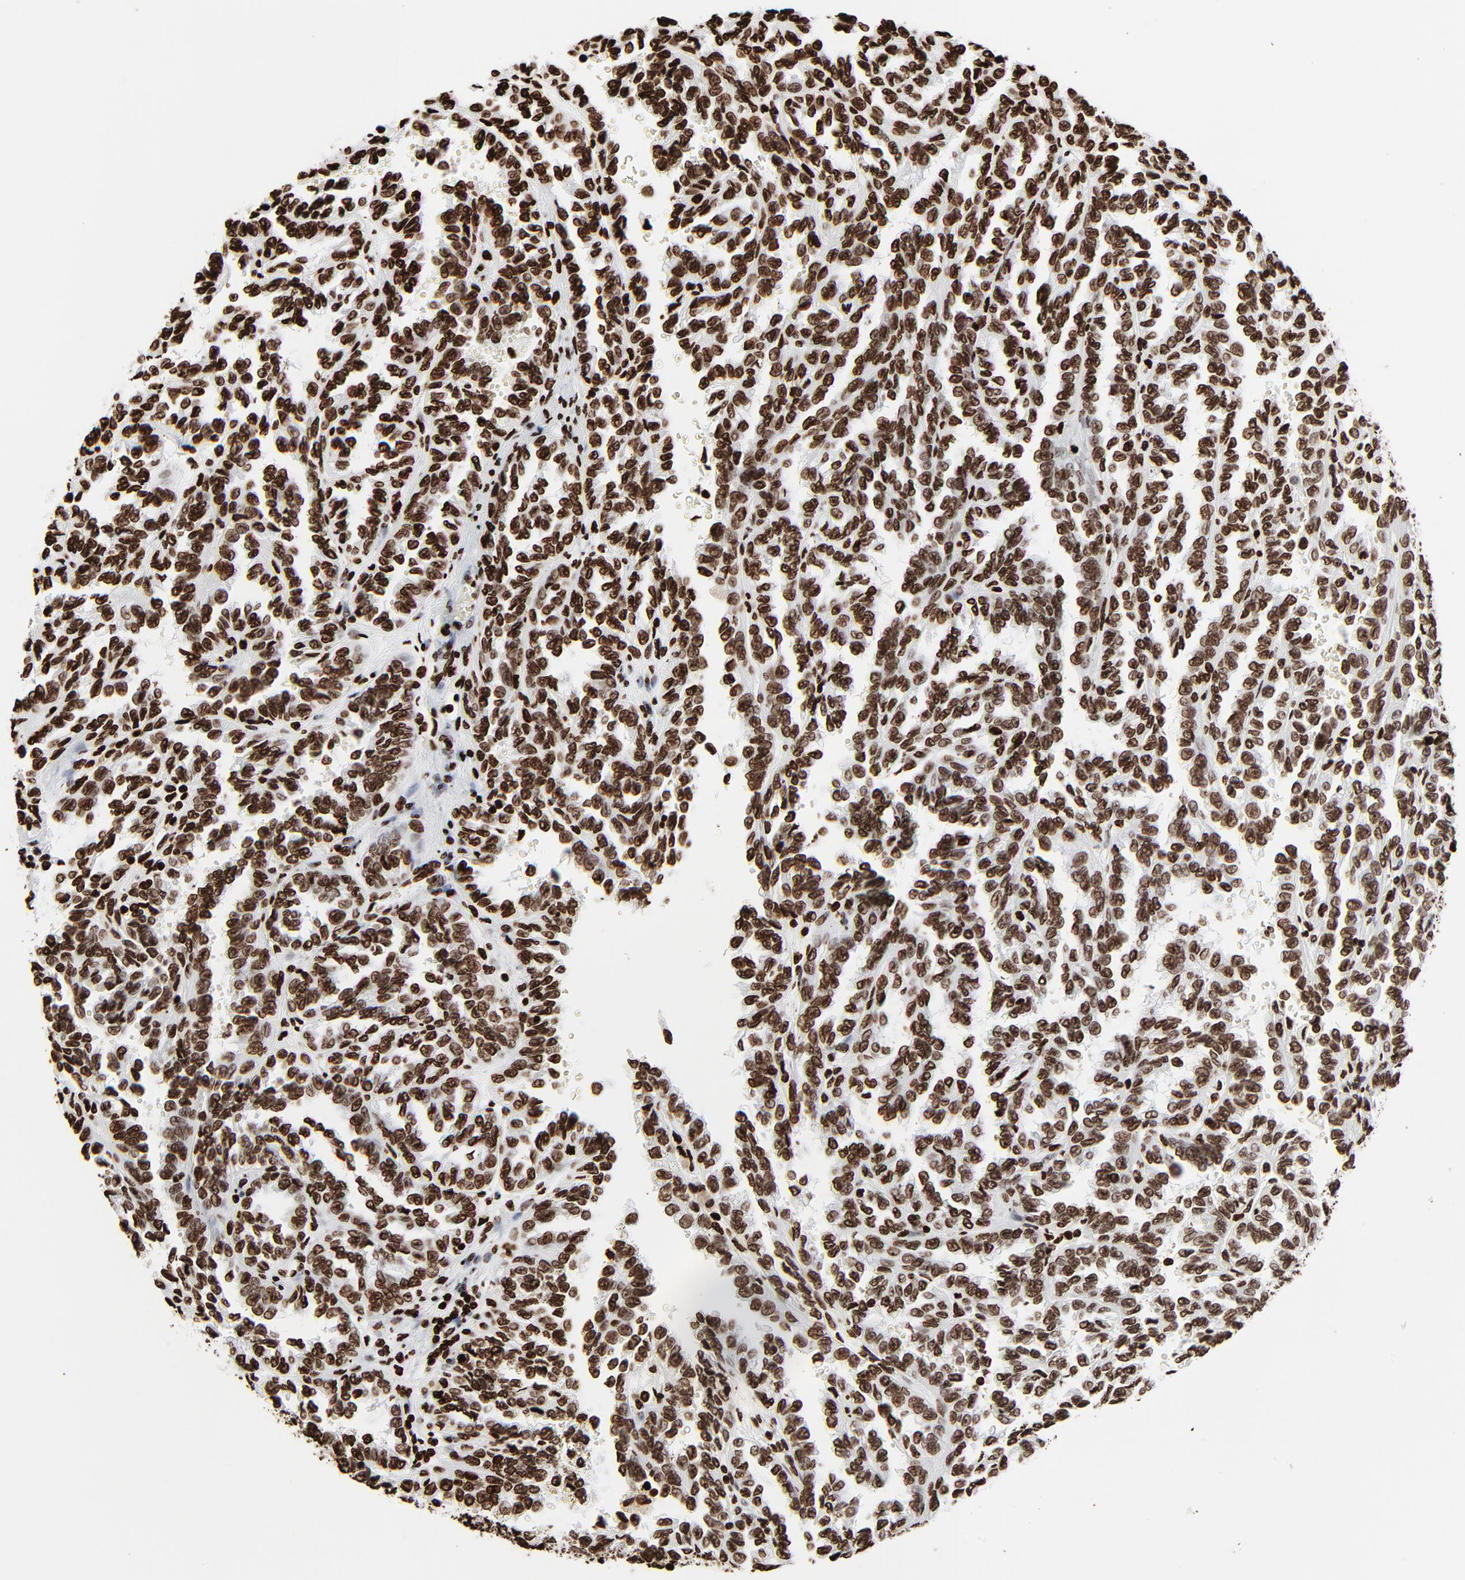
{"staining": {"intensity": "strong", "quantity": ">75%", "location": "nuclear"}, "tissue": "renal cancer", "cell_type": "Tumor cells", "image_type": "cancer", "snomed": [{"axis": "morphology", "description": "Inflammation, NOS"}, {"axis": "morphology", "description": "Adenocarcinoma, NOS"}, {"axis": "topography", "description": "Kidney"}], "caption": "Immunohistochemistry histopathology image of adenocarcinoma (renal) stained for a protein (brown), which displays high levels of strong nuclear expression in about >75% of tumor cells.", "gene": "H3-4", "patient": {"sex": "male", "age": 68}}